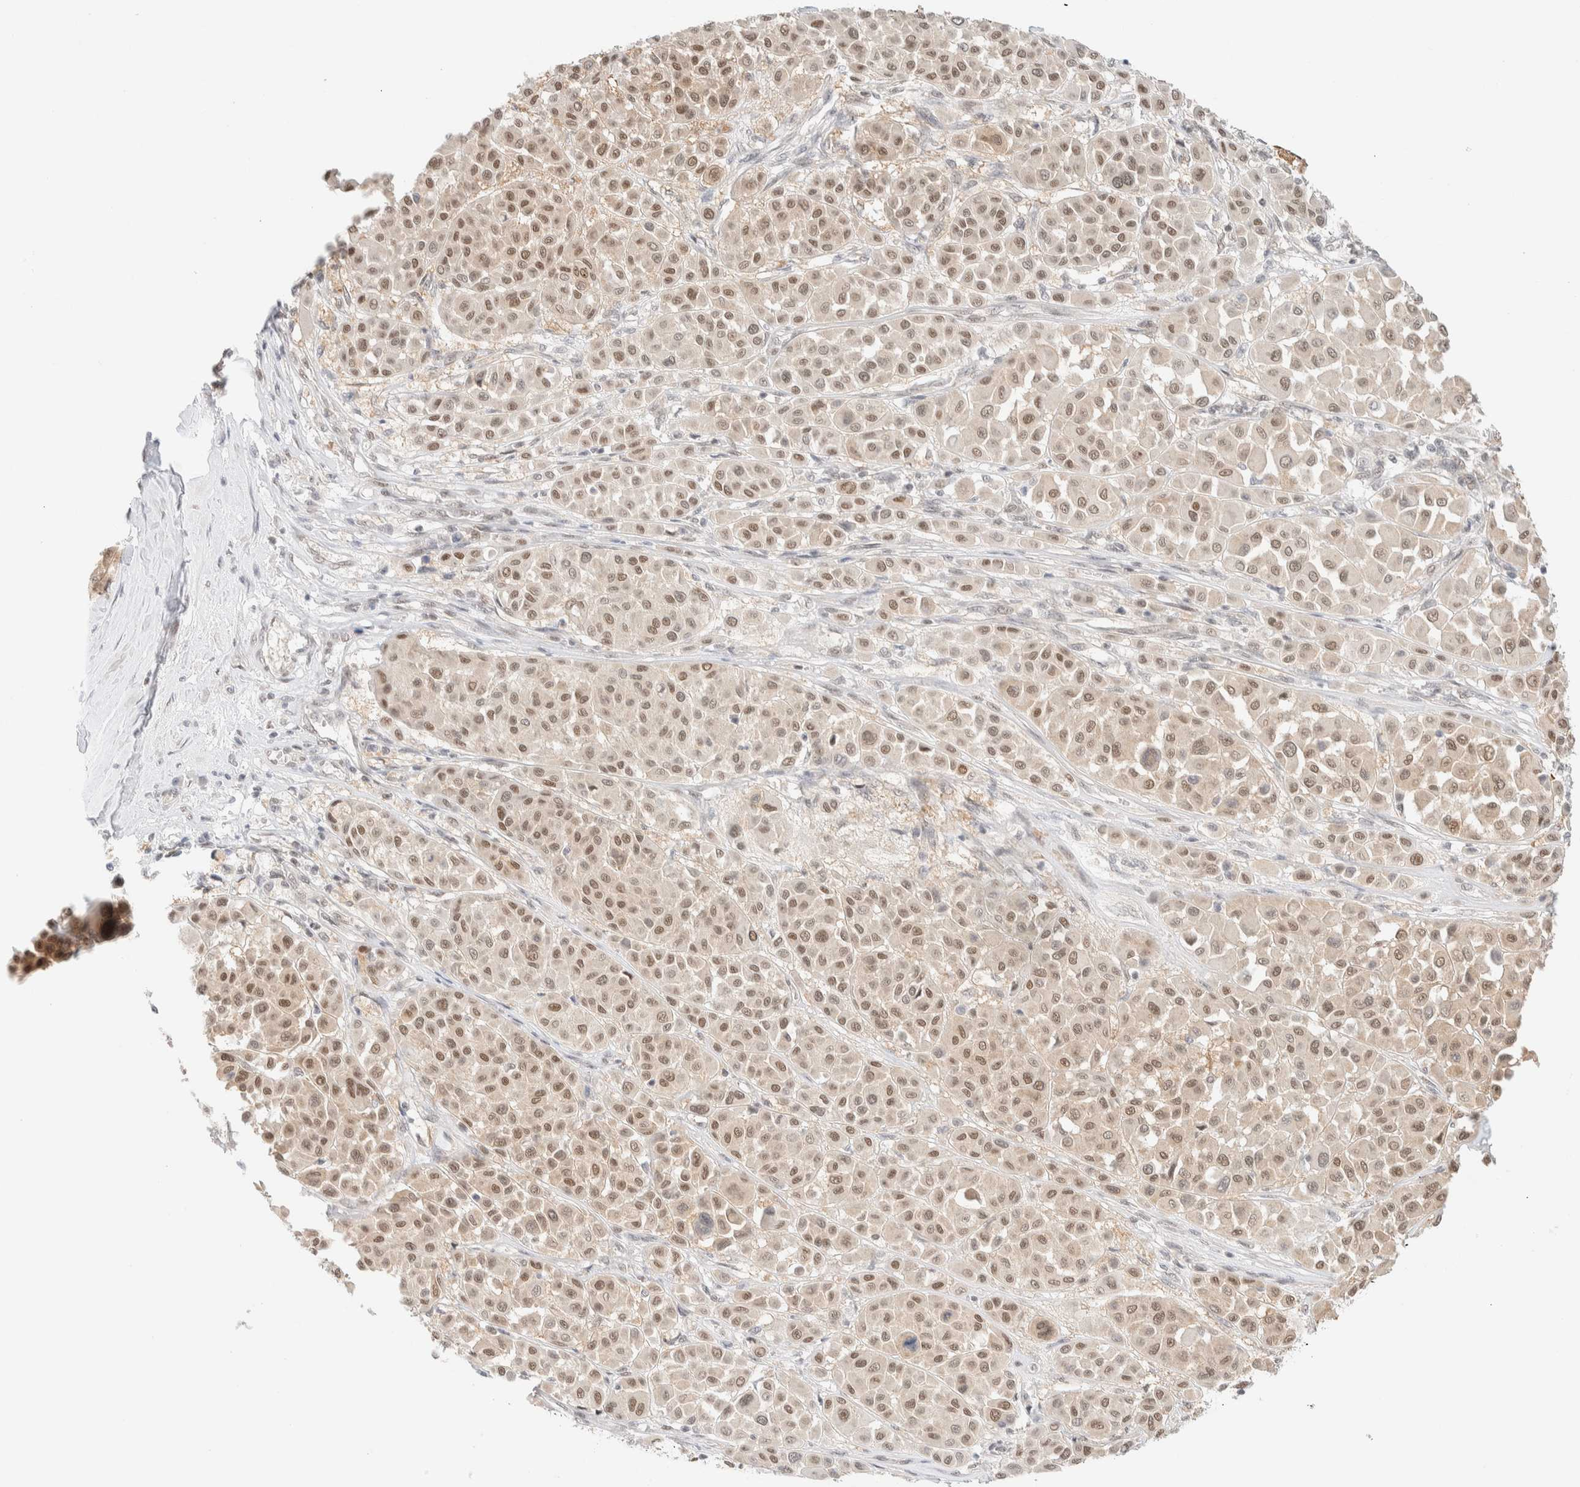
{"staining": {"intensity": "moderate", "quantity": ">75%", "location": "nuclear"}, "tissue": "melanoma", "cell_type": "Tumor cells", "image_type": "cancer", "snomed": [{"axis": "morphology", "description": "Malignant melanoma, Metastatic site"}, {"axis": "topography", "description": "Soft tissue"}], "caption": "A medium amount of moderate nuclear expression is appreciated in approximately >75% of tumor cells in melanoma tissue. The staining was performed using DAB (3,3'-diaminobenzidine) to visualize the protein expression in brown, while the nuclei were stained in blue with hematoxylin (Magnification: 20x).", "gene": "PYGO2", "patient": {"sex": "male", "age": 41}}